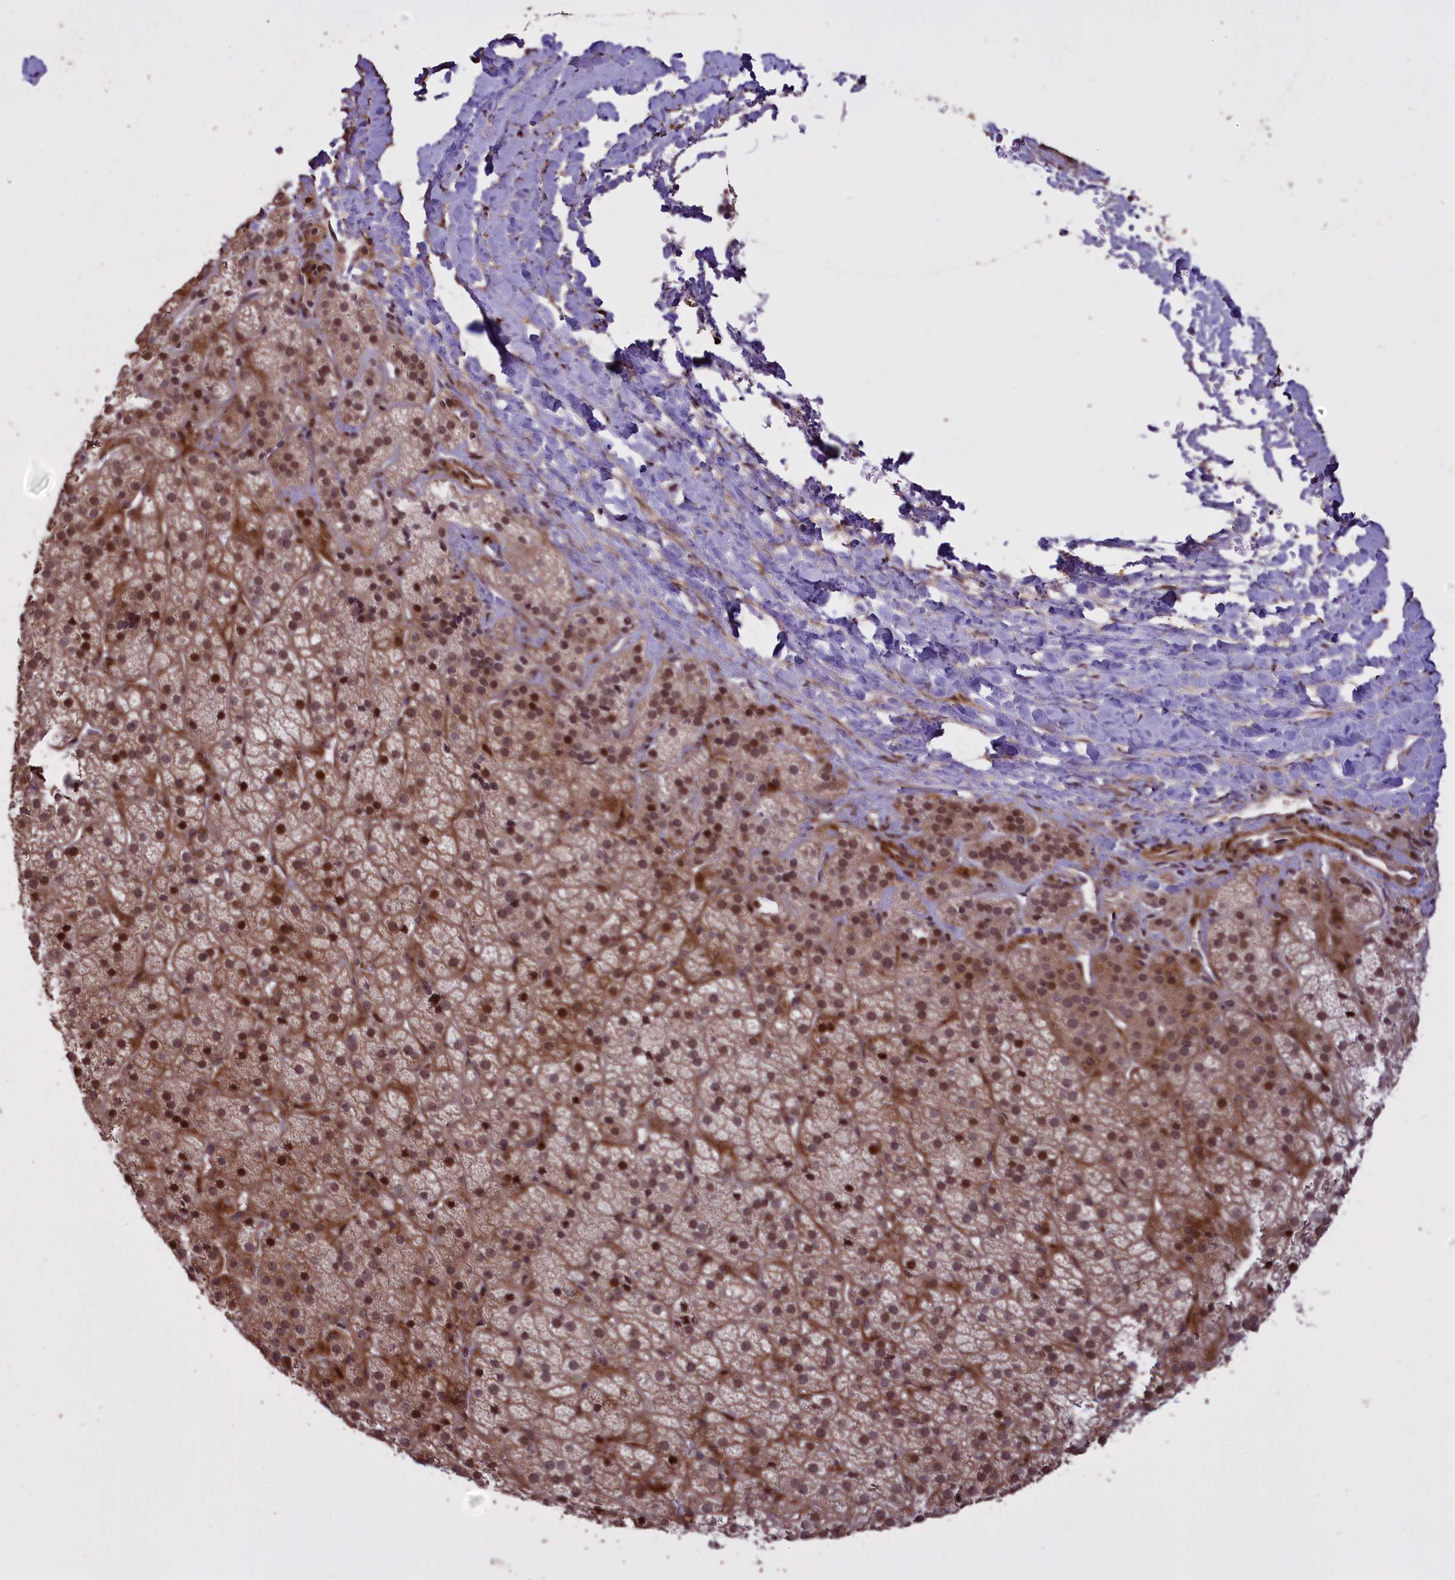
{"staining": {"intensity": "moderate", "quantity": "25%-75%", "location": "cytoplasmic/membranous,nuclear"}, "tissue": "adrenal gland", "cell_type": "Glandular cells", "image_type": "normal", "snomed": [{"axis": "morphology", "description": "Normal tissue, NOS"}, {"axis": "topography", "description": "Adrenal gland"}], "caption": "A brown stain highlights moderate cytoplasmic/membranous,nuclear staining of a protein in glandular cells of normal human adrenal gland. (DAB (3,3'-diaminobenzidine) = brown stain, brightfield microscopy at high magnification).", "gene": "ENHO", "patient": {"sex": "female", "age": 57}}